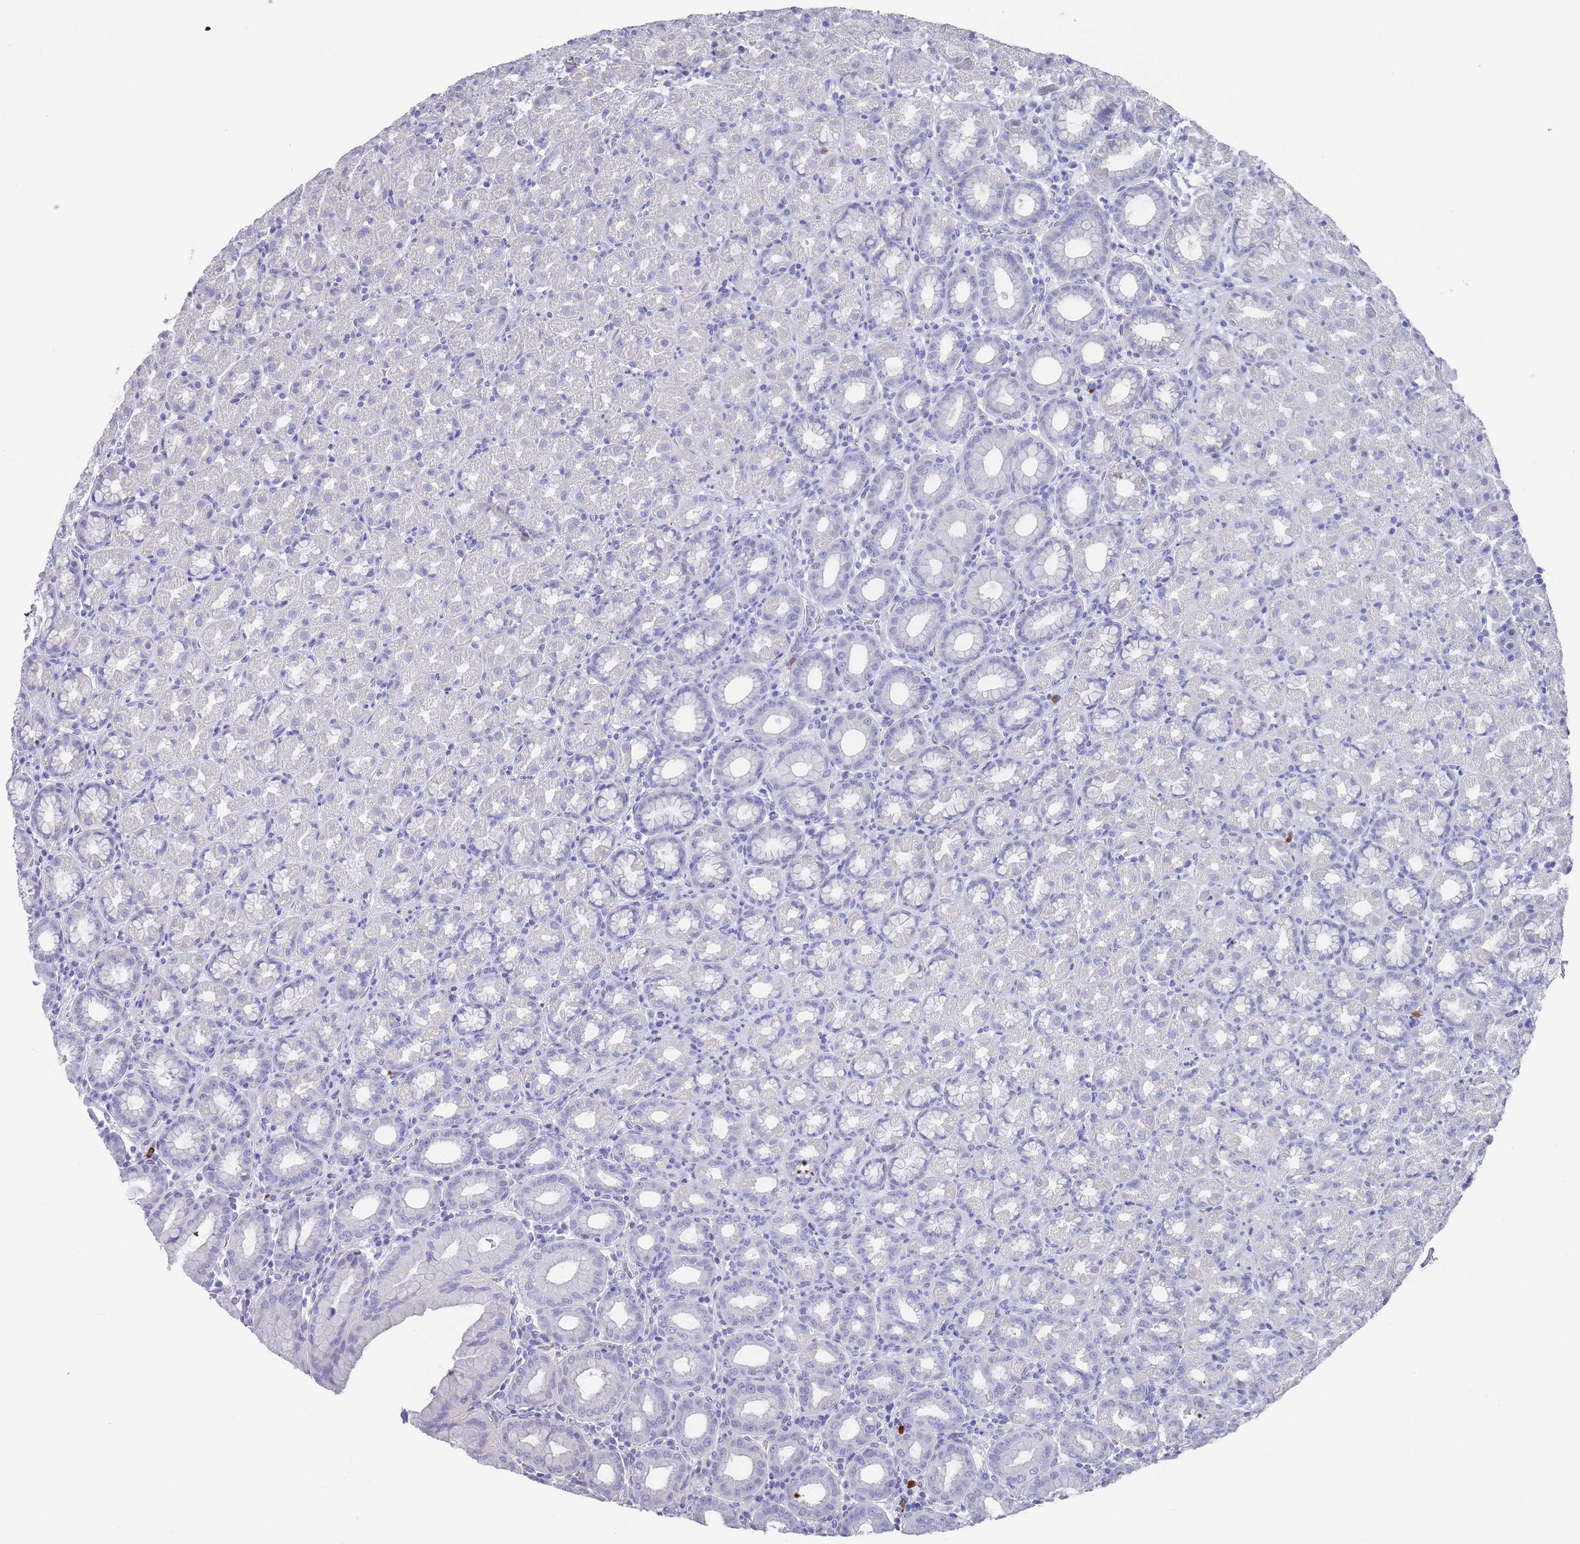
{"staining": {"intensity": "negative", "quantity": "none", "location": "none"}, "tissue": "stomach", "cell_type": "Glandular cells", "image_type": "normal", "snomed": [{"axis": "morphology", "description": "Normal tissue, NOS"}, {"axis": "topography", "description": "Stomach, upper"}, {"axis": "topography", "description": "Stomach"}], "caption": "DAB (3,3'-diaminobenzidine) immunohistochemical staining of unremarkable human stomach demonstrates no significant staining in glandular cells. (Stains: DAB immunohistochemistry with hematoxylin counter stain, Microscopy: brightfield microscopy at high magnification).", "gene": "RAB2B", "patient": {"sex": "male", "age": 68}}